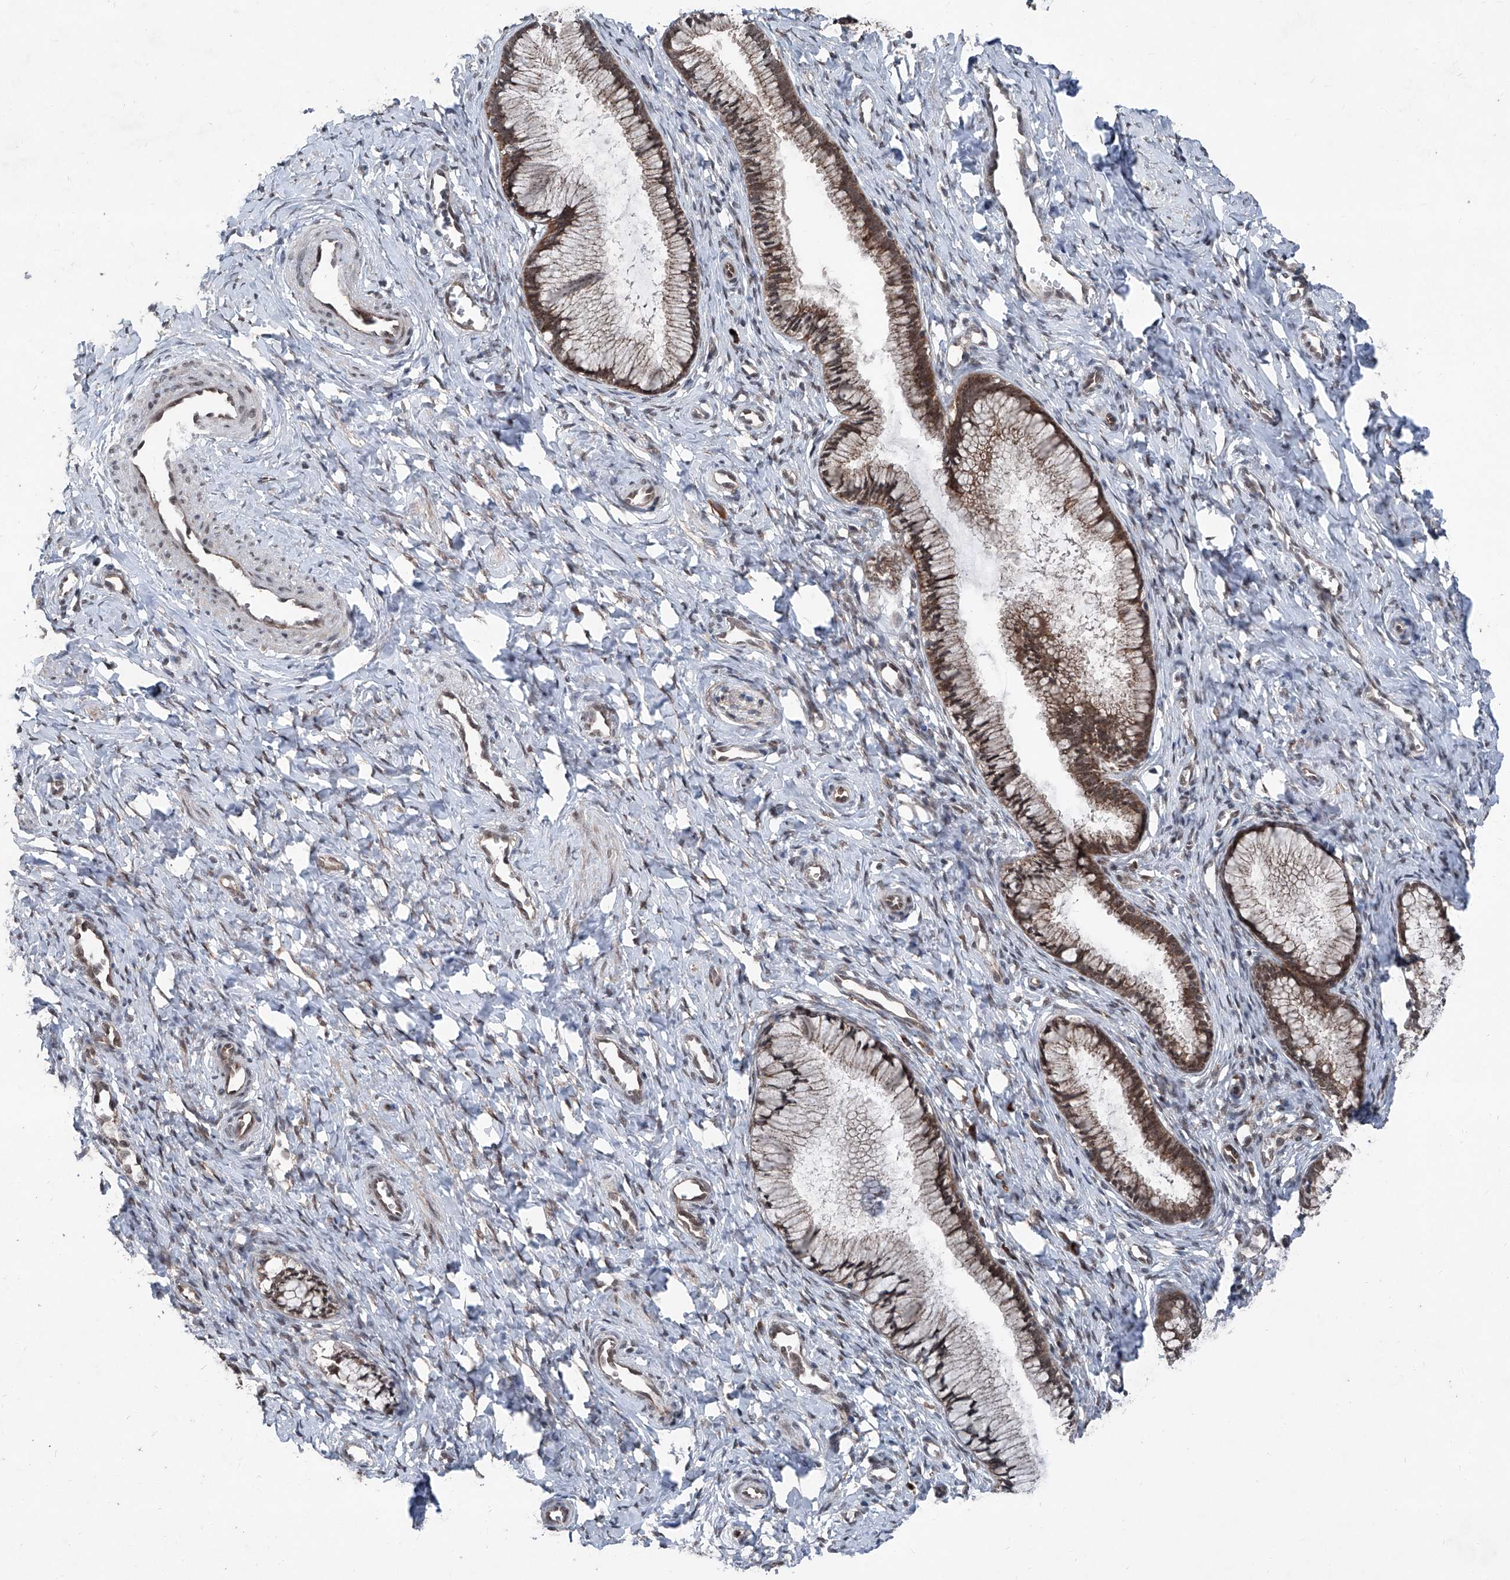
{"staining": {"intensity": "moderate", "quantity": ">75%", "location": "cytoplasmic/membranous"}, "tissue": "cervix", "cell_type": "Glandular cells", "image_type": "normal", "snomed": [{"axis": "morphology", "description": "Normal tissue, NOS"}, {"axis": "topography", "description": "Cervix"}], "caption": "A brown stain highlights moderate cytoplasmic/membranous positivity of a protein in glandular cells of normal cervix.", "gene": "COA7", "patient": {"sex": "female", "age": 27}}